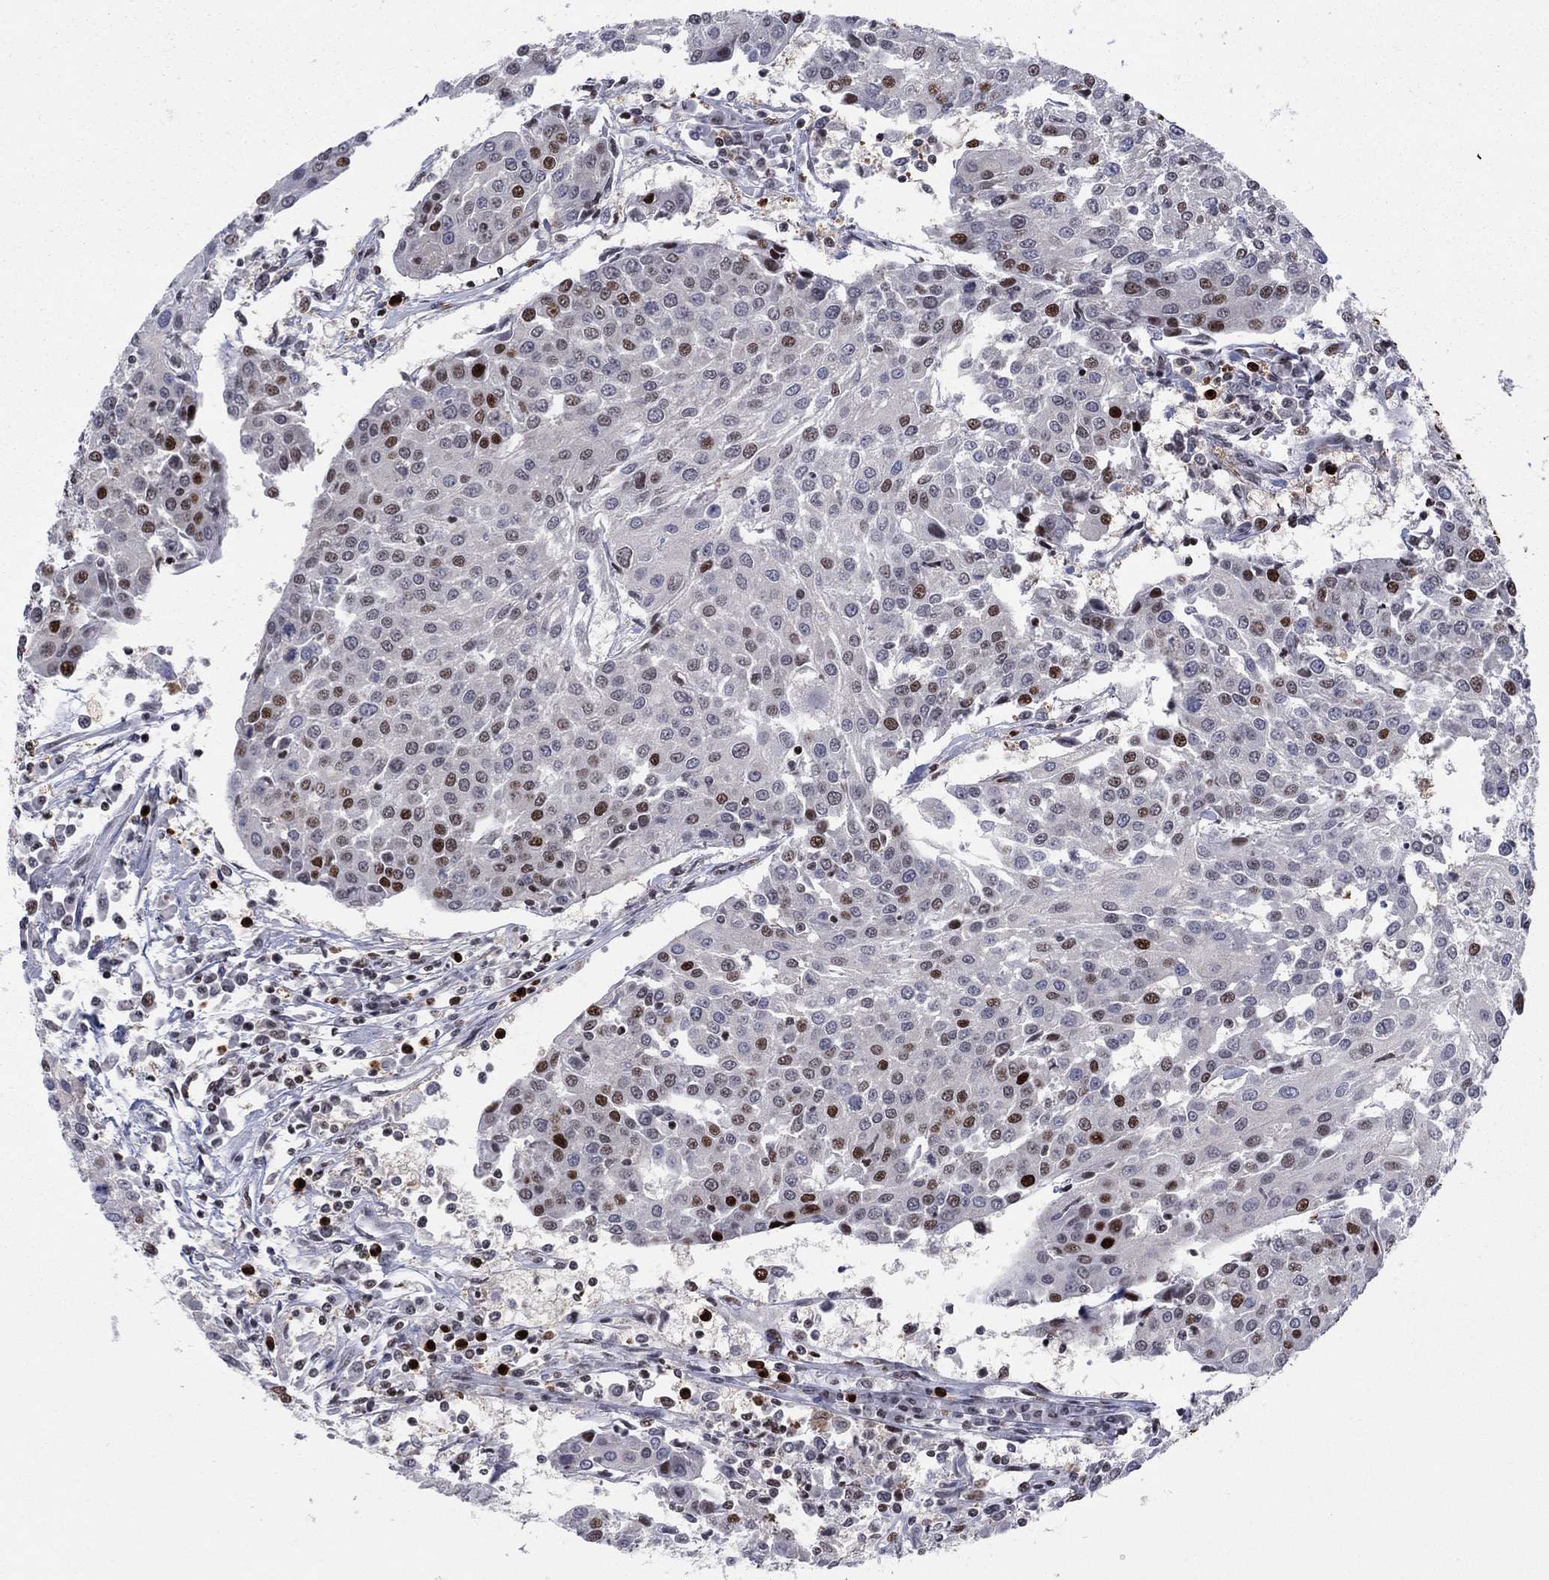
{"staining": {"intensity": "strong", "quantity": "25%-75%", "location": "nuclear"}, "tissue": "urothelial cancer", "cell_type": "Tumor cells", "image_type": "cancer", "snomed": [{"axis": "morphology", "description": "Urothelial carcinoma, High grade"}, {"axis": "topography", "description": "Urinary bladder"}], "caption": "Urothelial cancer stained with DAB IHC reveals high levels of strong nuclear positivity in about 25%-75% of tumor cells.", "gene": "ZNHIT3", "patient": {"sex": "female", "age": 85}}